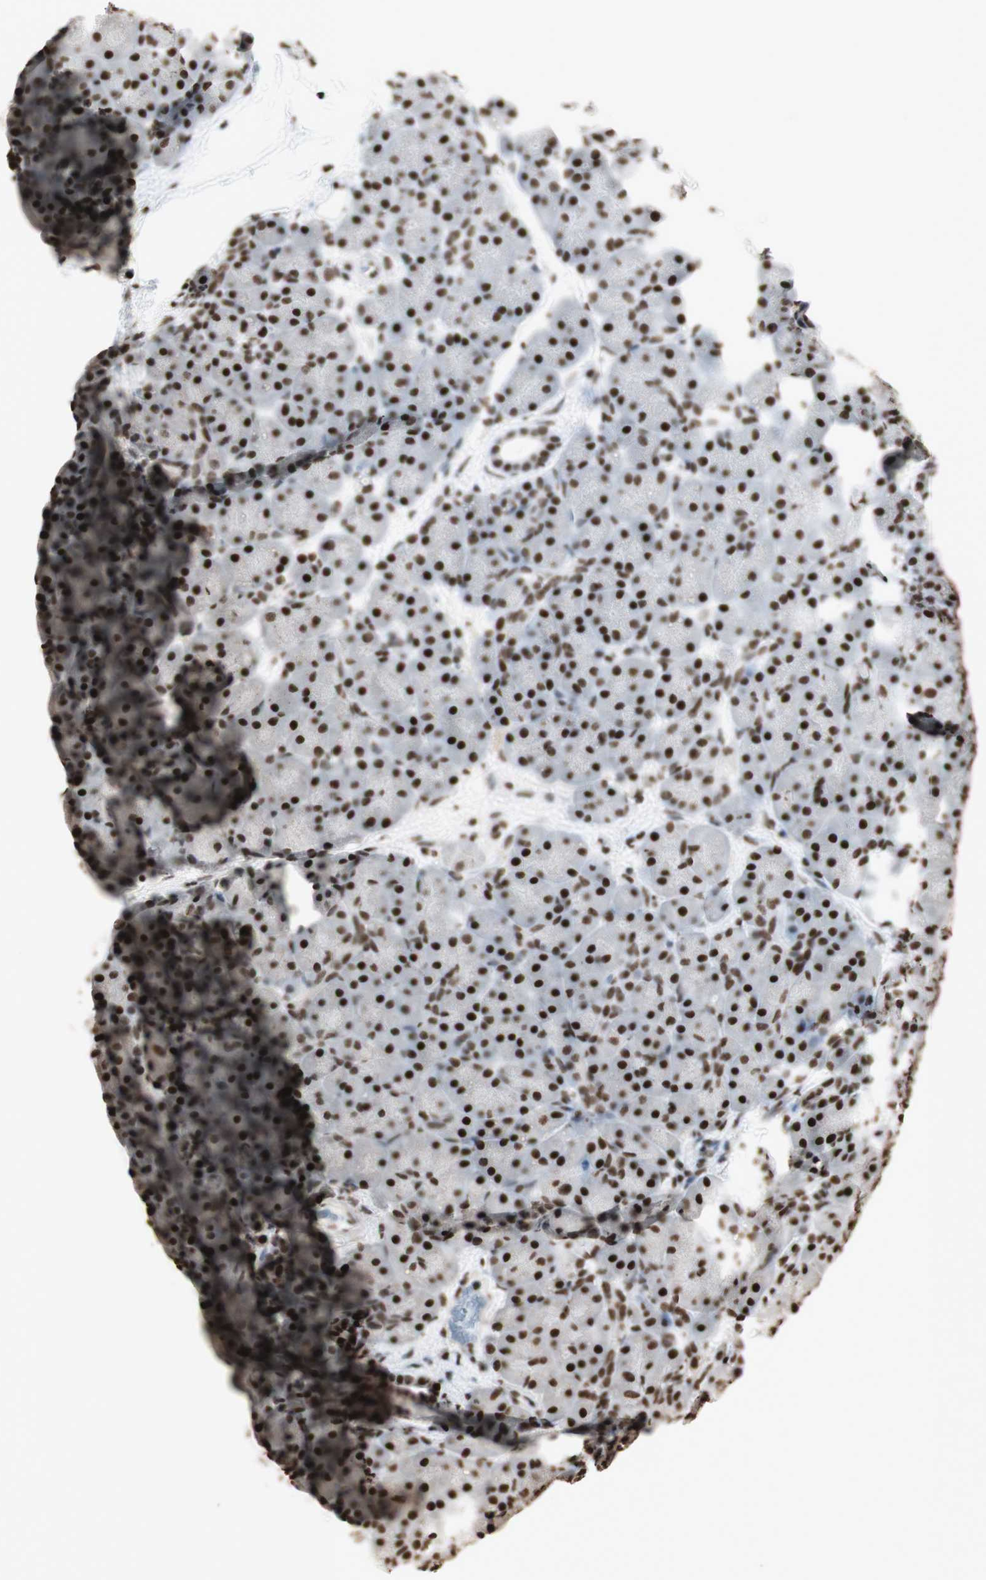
{"staining": {"intensity": "strong", "quantity": ">75%", "location": "nuclear"}, "tissue": "pancreas", "cell_type": "Exocrine glandular cells", "image_type": "normal", "snomed": [{"axis": "morphology", "description": "Normal tissue, NOS"}, {"axis": "topography", "description": "Pancreas"}], "caption": "Protein analysis of unremarkable pancreas demonstrates strong nuclear staining in about >75% of exocrine glandular cells. (Brightfield microscopy of DAB IHC at high magnification).", "gene": "HNRNPA2B1", "patient": {"sex": "male", "age": 66}}